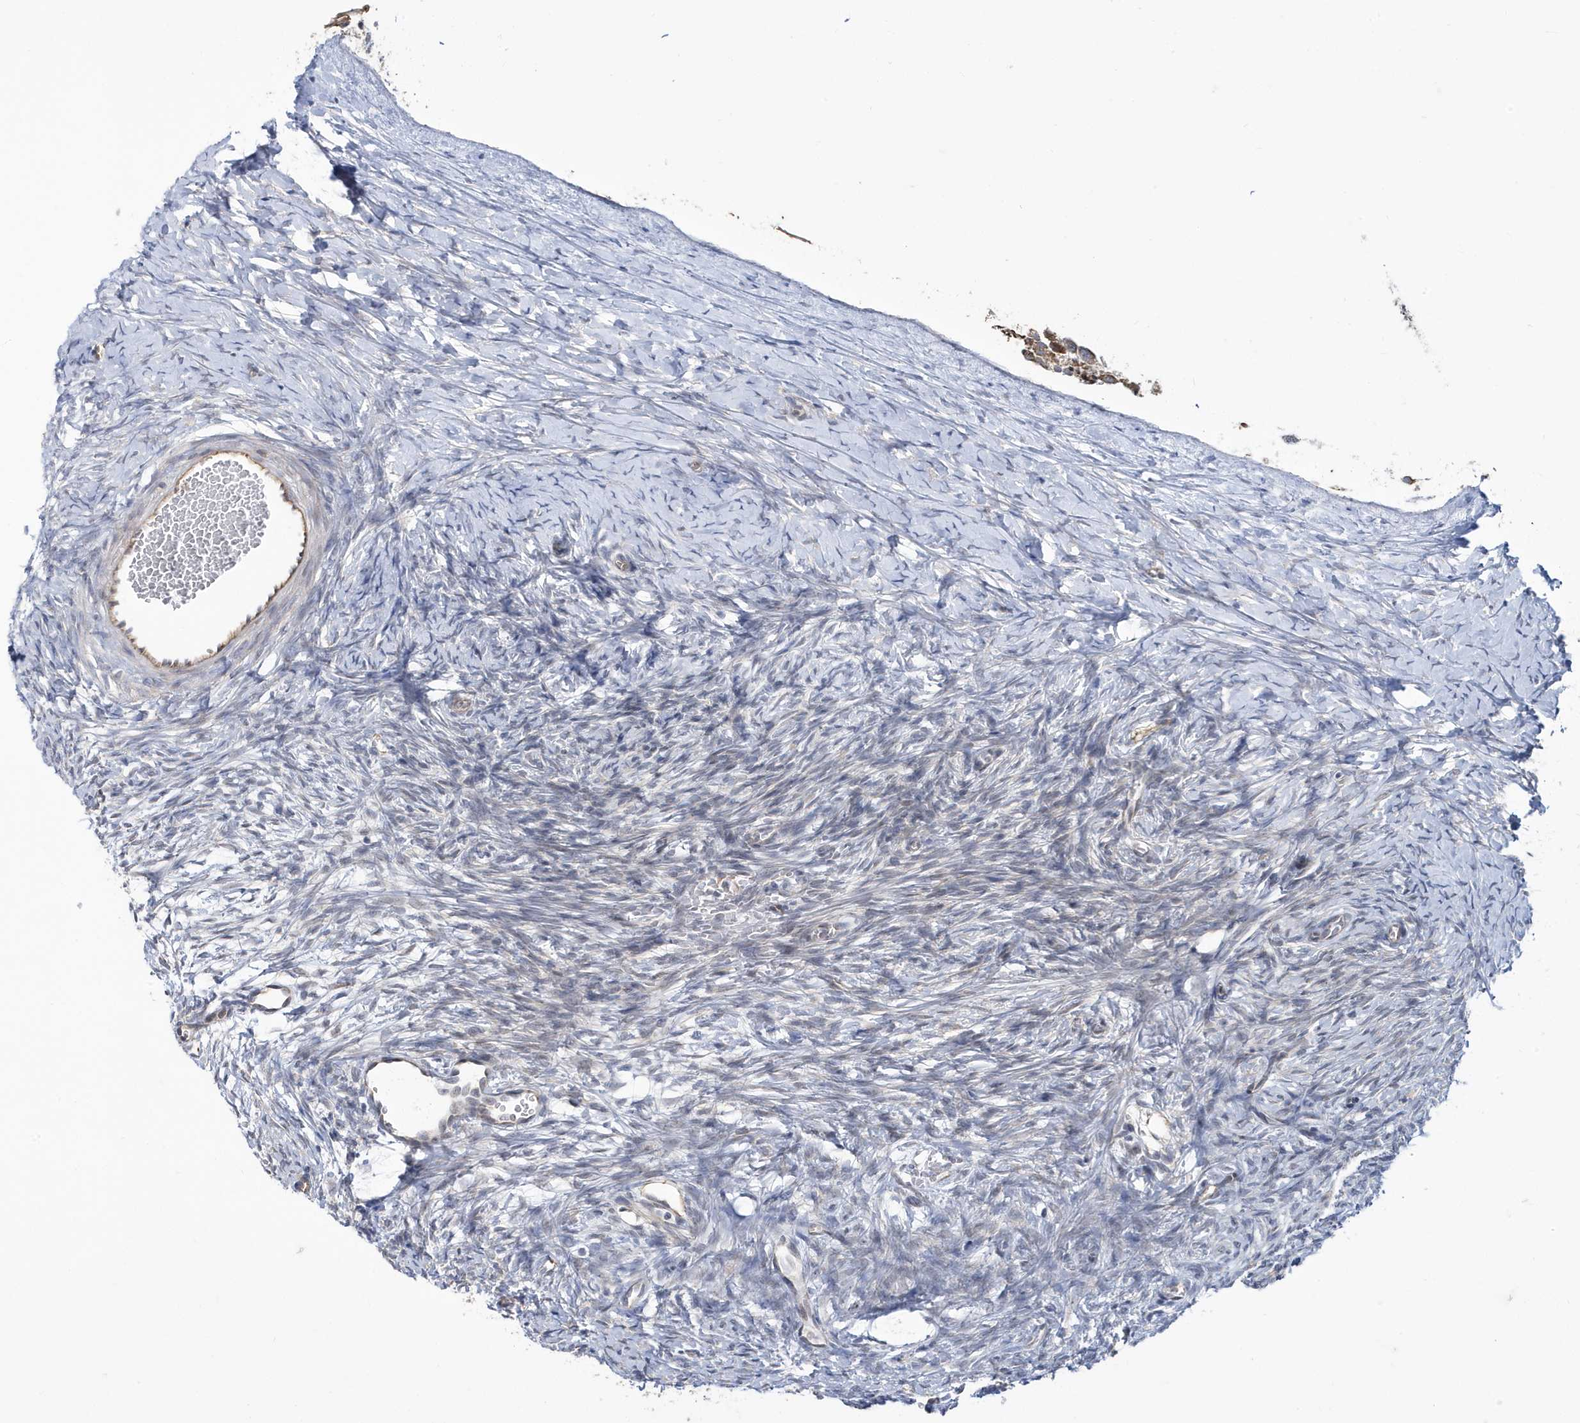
{"staining": {"intensity": "negative", "quantity": "none", "location": "none"}, "tissue": "ovary", "cell_type": "Ovarian stroma cells", "image_type": "normal", "snomed": [{"axis": "morphology", "description": "Normal tissue, NOS"}, {"axis": "morphology", "description": "Developmental malformation"}, {"axis": "topography", "description": "Ovary"}], "caption": "Immunohistochemical staining of normal human ovary shows no significant staining in ovarian stroma cells. (Brightfield microscopy of DAB (3,3'-diaminobenzidine) IHC at high magnification).", "gene": "ZNF654", "patient": {"sex": "female", "age": 39}}